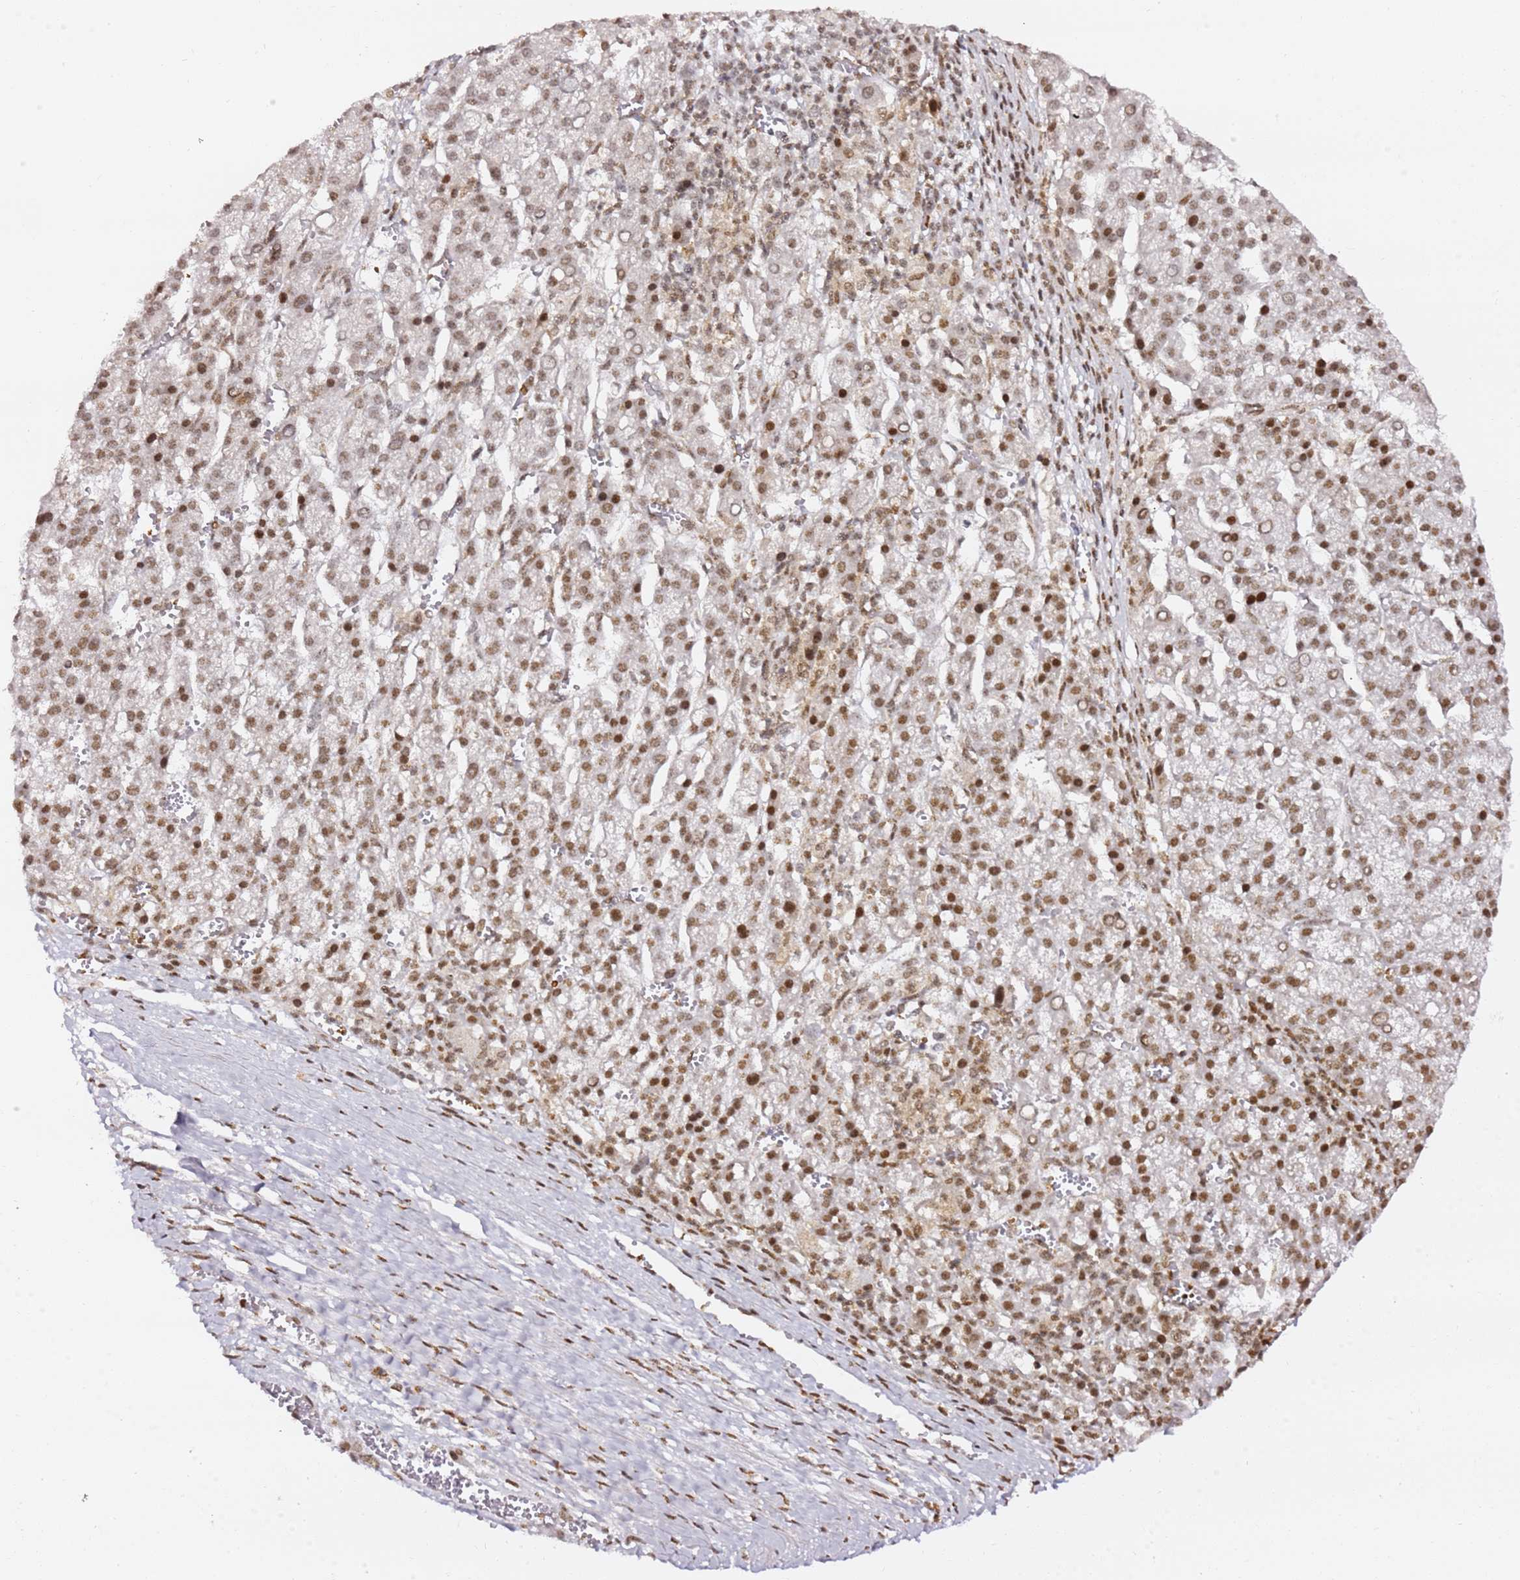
{"staining": {"intensity": "moderate", "quantity": ">75%", "location": "nuclear"}, "tissue": "liver cancer", "cell_type": "Tumor cells", "image_type": "cancer", "snomed": [{"axis": "morphology", "description": "Carcinoma, Hepatocellular, NOS"}, {"axis": "topography", "description": "Liver"}], "caption": "Liver cancer stained with a brown dye reveals moderate nuclear positive expression in approximately >75% of tumor cells.", "gene": "GBP2", "patient": {"sex": "female", "age": 58}}